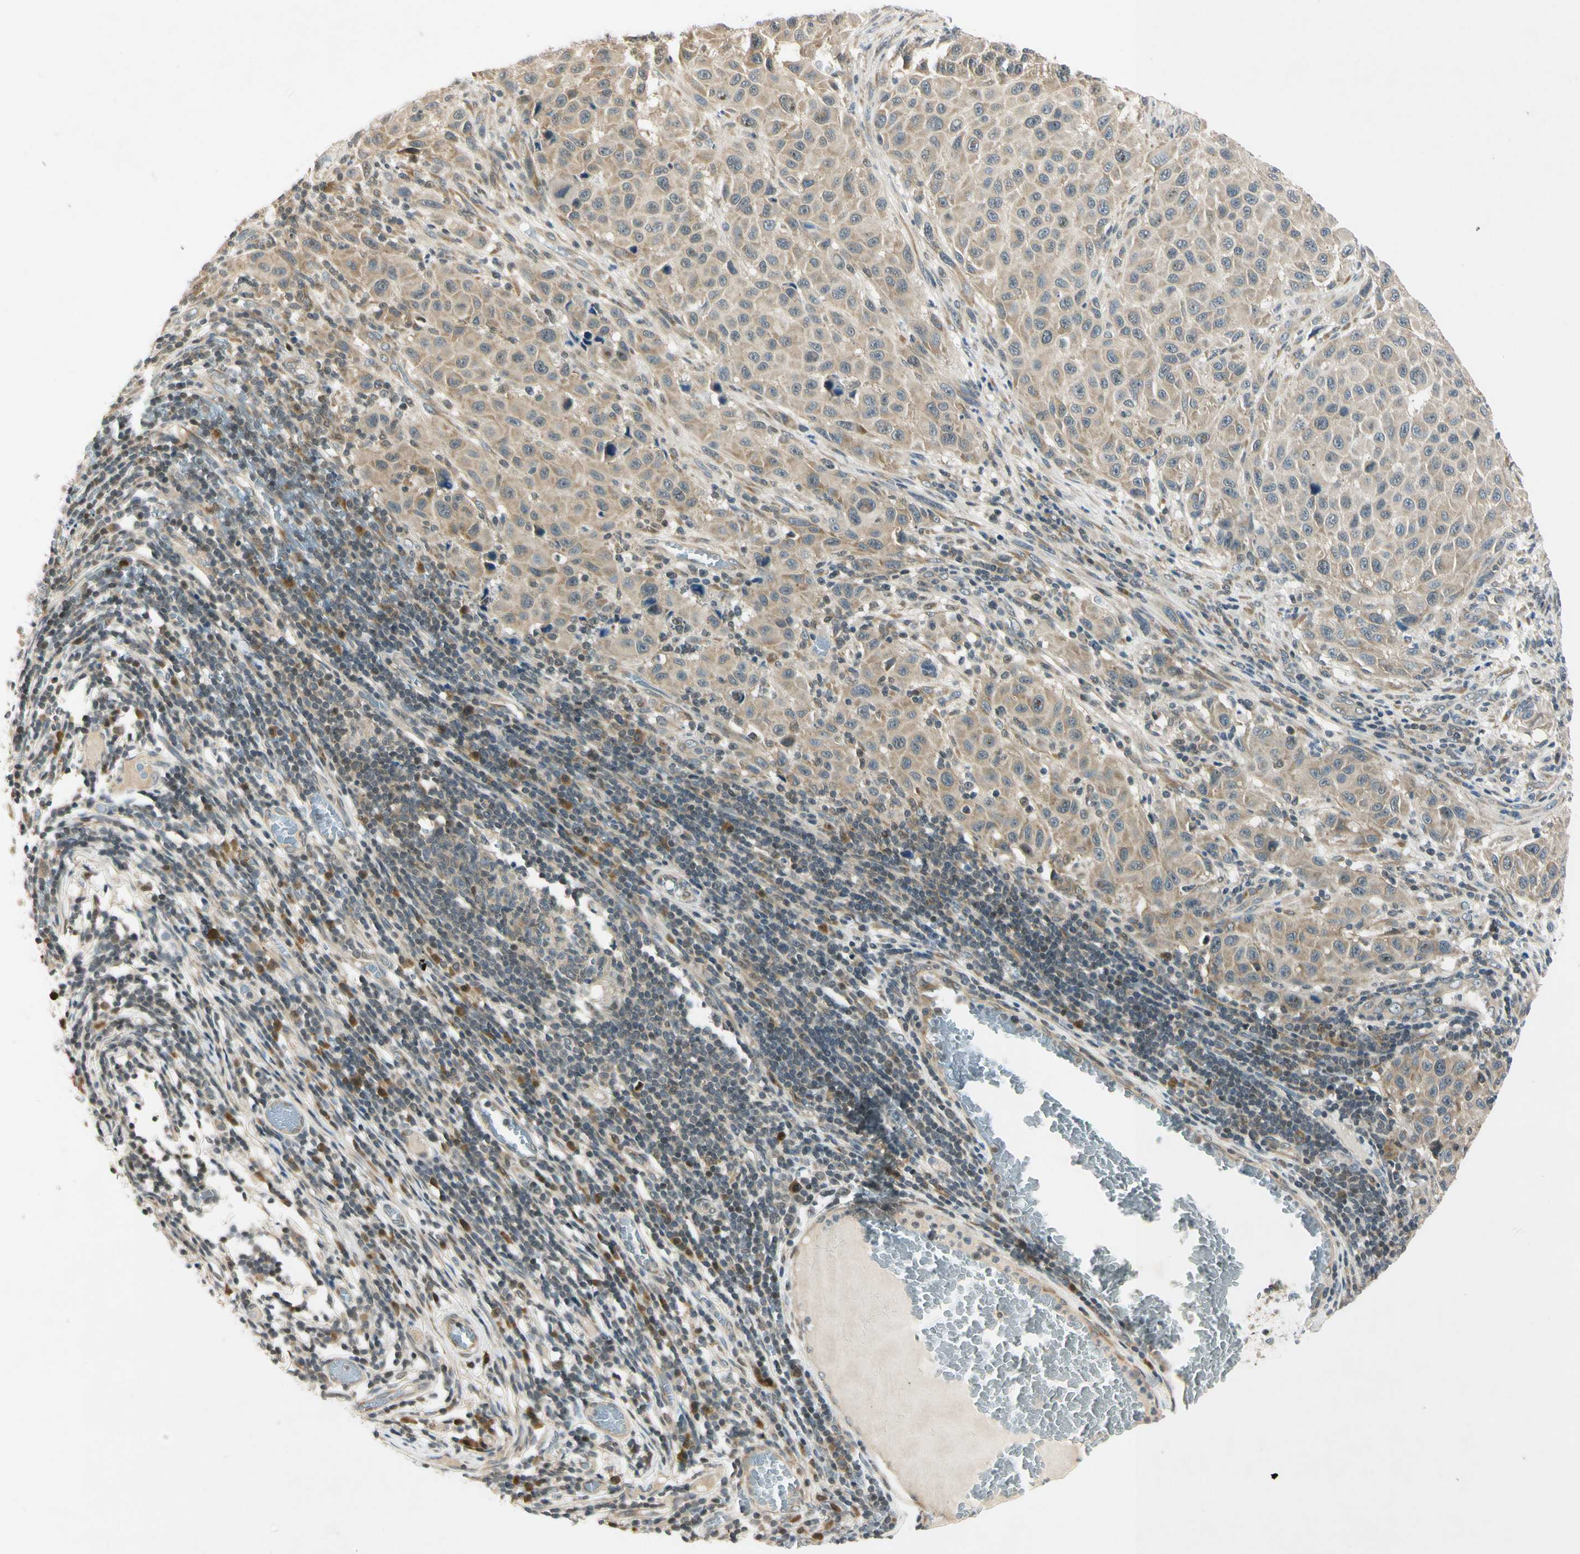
{"staining": {"intensity": "moderate", "quantity": ">75%", "location": "cytoplasmic/membranous"}, "tissue": "melanoma", "cell_type": "Tumor cells", "image_type": "cancer", "snomed": [{"axis": "morphology", "description": "Malignant melanoma, Metastatic site"}, {"axis": "topography", "description": "Lymph node"}], "caption": "High-magnification brightfield microscopy of malignant melanoma (metastatic site) stained with DAB (3,3'-diaminobenzidine) (brown) and counterstained with hematoxylin (blue). tumor cells exhibit moderate cytoplasmic/membranous positivity is seen in approximately>75% of cells.", "gene": "RPS6KB2", "patient": {"sex": "male", "age": 61}}